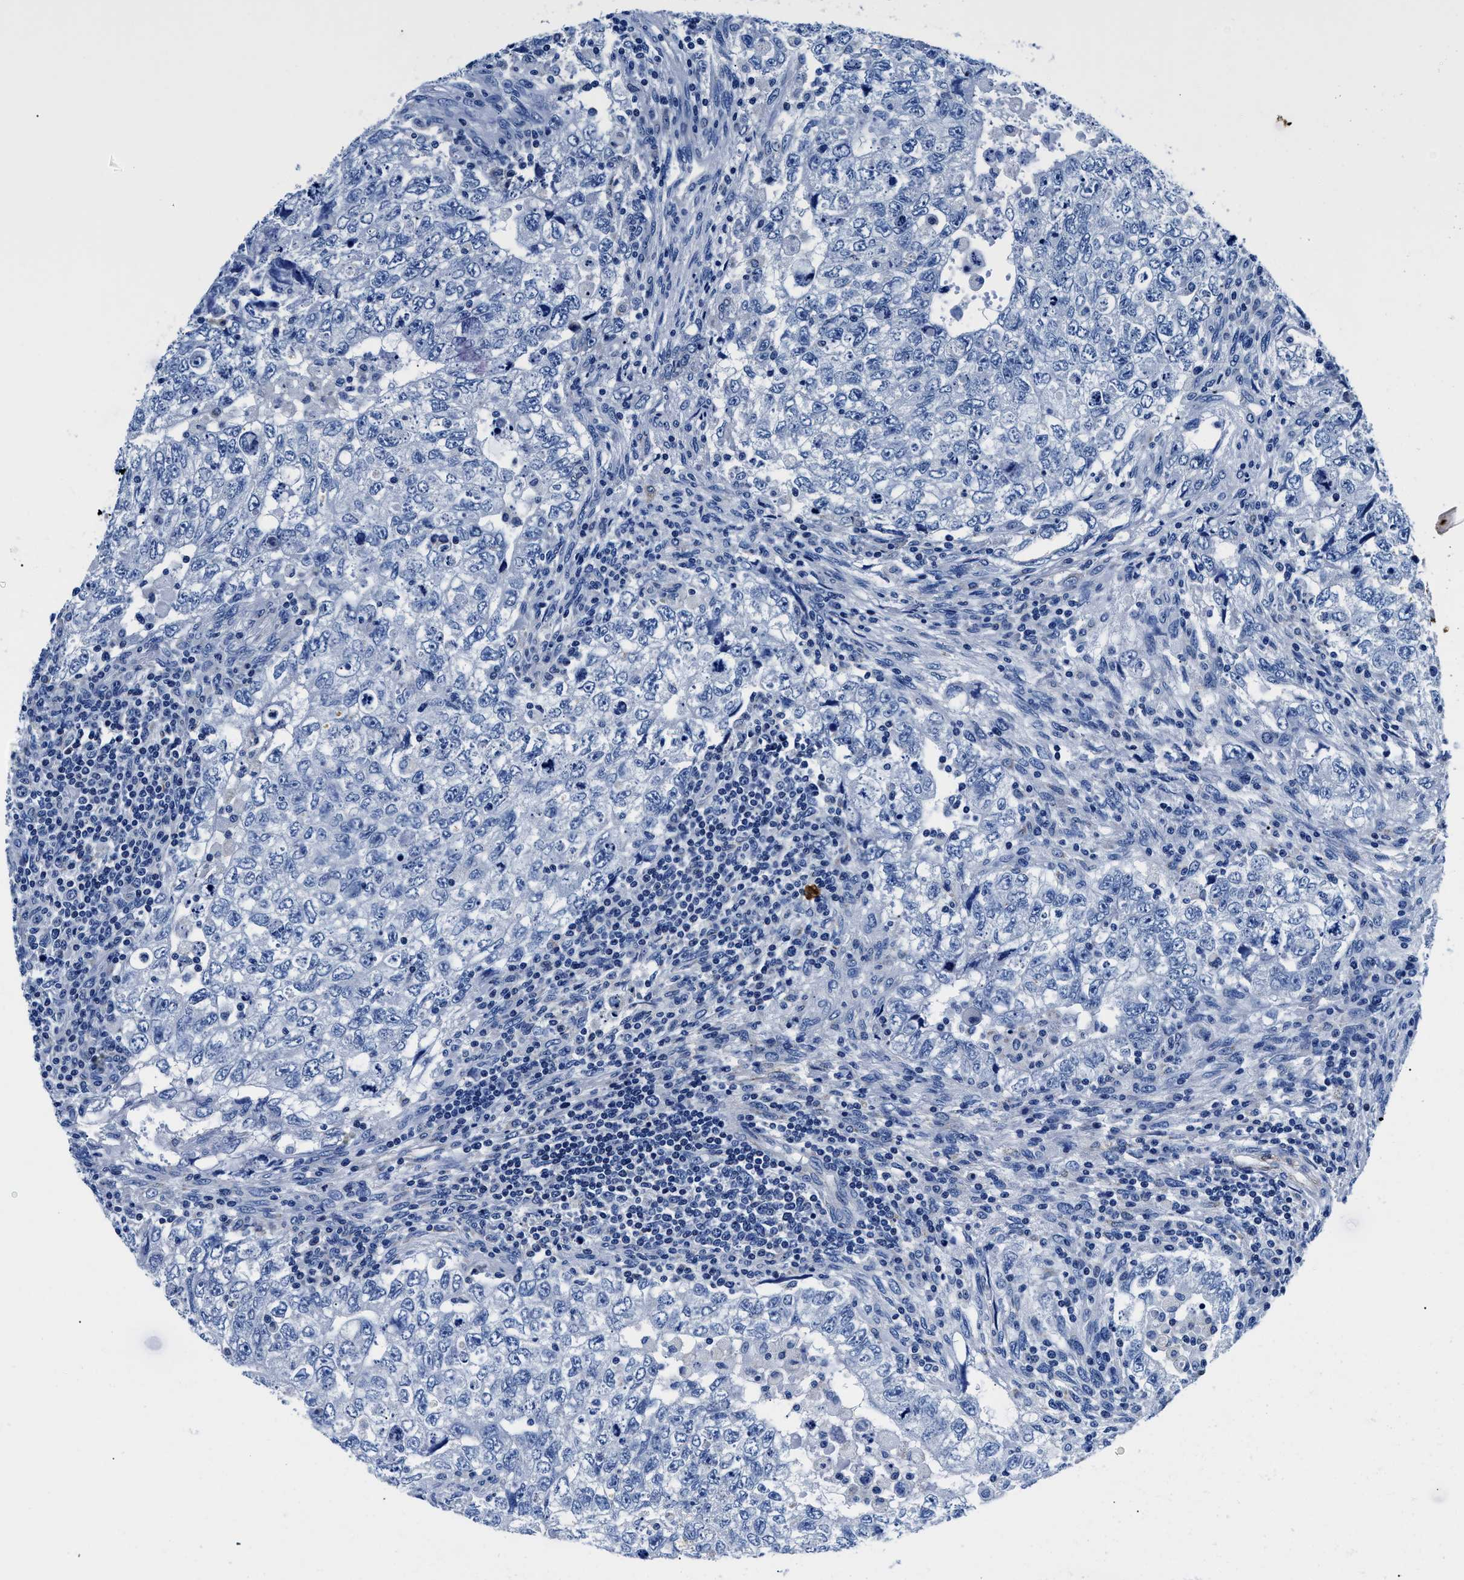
{"staining": {"intensity": "negative", "quantity": "none", "location": "none"}, "tissue": "testis cancer", "cell_type": "Tumor cells", "image_type": "cancer", "snomed": [{"axis": "morphology", "description": "Carcinoma, Embryonal, NOS"}, {"axis": "topography", "description": "Testis"}], "caption": "IHC image of neoplastic tissue: human testis cancer (embryonal carcinoma) stained with DAB (3,3'-diaminobenzidine) demonstrates no significant protein staining in tumor cells.", "gene": "TEX261", "patient": {"sex": "male", "age": 36}}